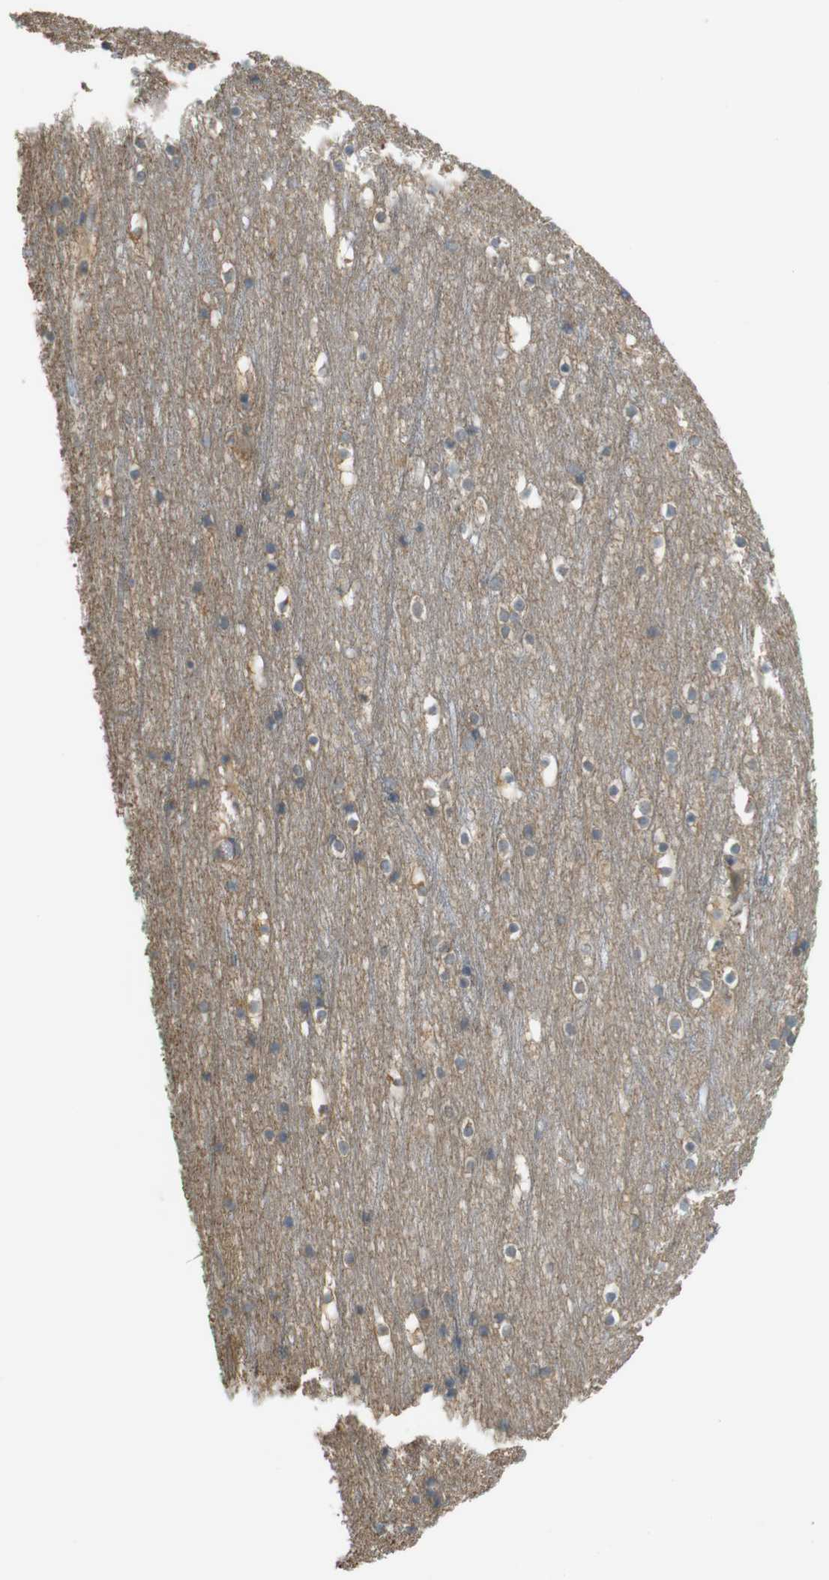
{"staining": {"intensity": "weak", "quantity": "<25%", "location": "cytoplasmic/membranous"}, "tissue": "cerebral cortex", "cell_type": "Endothelial cells", "image_type": "normal", "snomed": [{"axis": "morphology", "description": "Normal tissue, NOS"}, {"axis": "topography", "description": "Cerebral cortex"}], "caption": "This is a histopathology image of IHC staining of unremarkable cerebral cortex, which shows no expression in endothelial cells. Nuclei are stained in blue.", "gene": "ZDHHC20", "patient": {"sex": "male", "age": 45}}